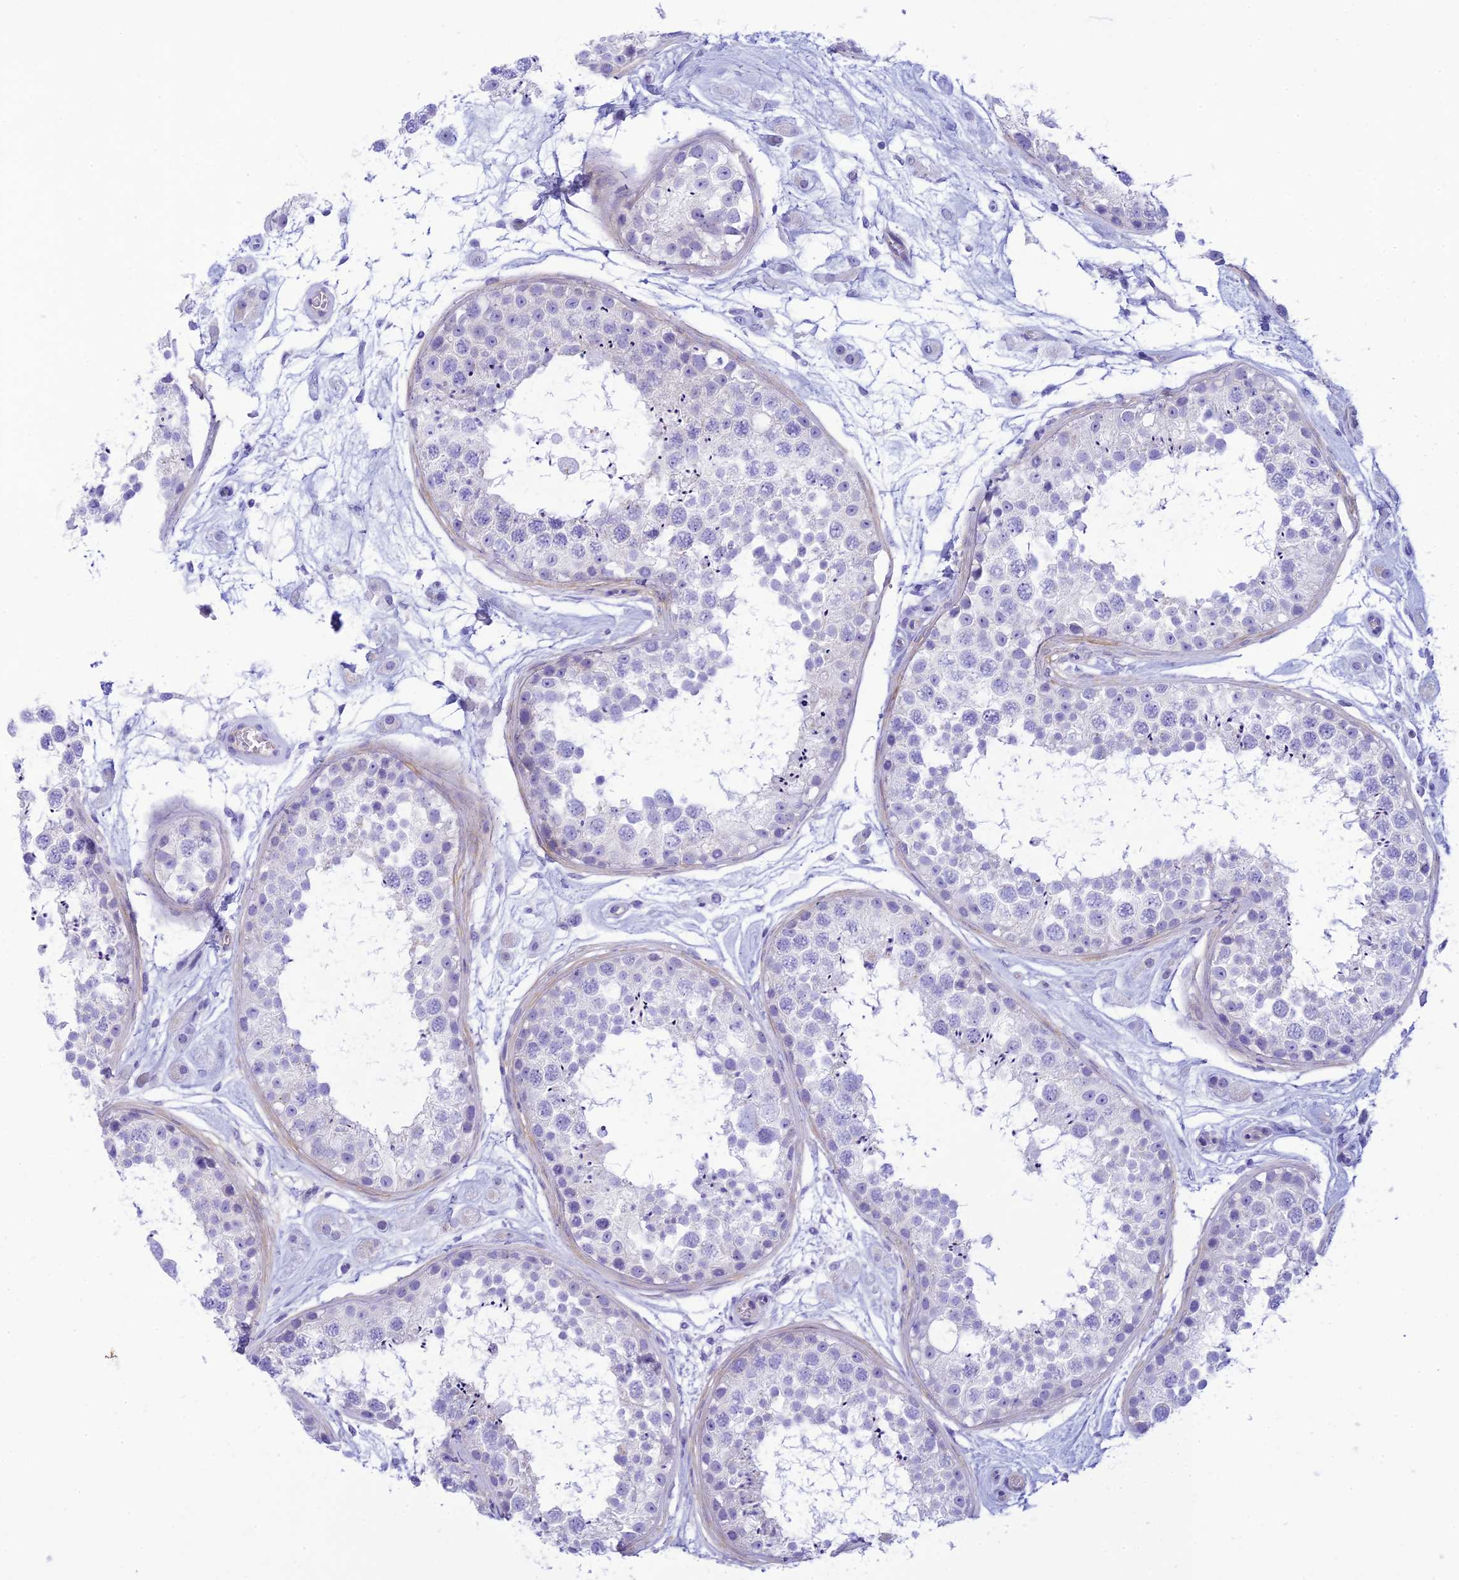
{"staining": {"intensity": "negative", "quantity": "none", "location": "none"}, "tissue": "testis", "cell_type": "Cells in seminiferous ducts", "image_type": "normal", "snomed": [{"axis": "morphology", "description": "Normal tissue, NOS"}, {"axis": "topography", "description": "Testis"}], "caption": "Cells in seminiferous ducts are negative for protein expression in unremarkable human testis. (DAB (3,3'-diaminobenzidine) immunohistochemistry (IHC) with hematoxylin counter stain).", "gene": "FBXW4", "patient": {"sex": "male", "age": 25}}